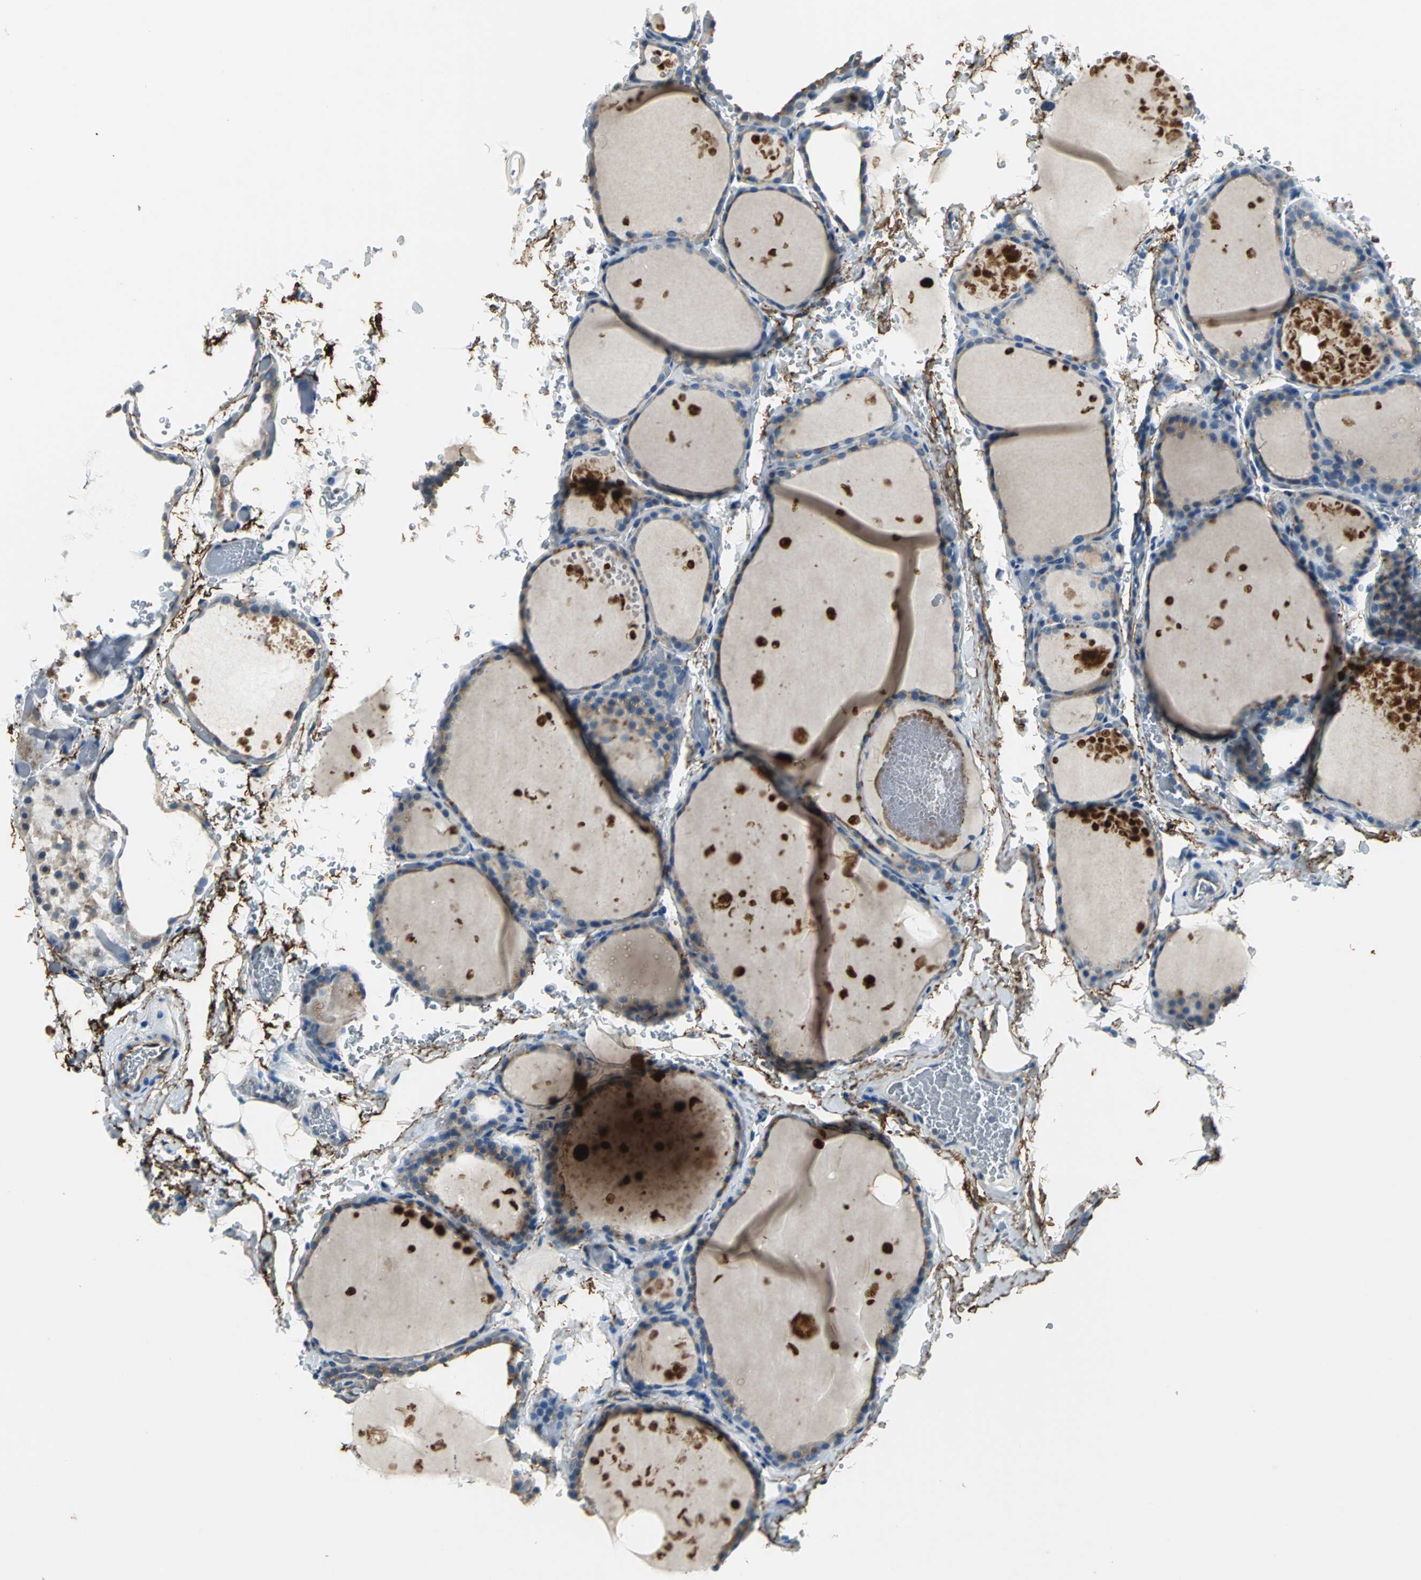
{"staining": {"intensity": "weak", "quantity": "<25%", "location": "cytoplasmic/membranous"}, "tissue": "thyroid gland", "cell_type": "Glandular cells", "image_type": "normal", "snomed": [{"axis": "morphology", "description": "Normal tissue, NOS"}, {"axis": "topography", "description": "Thyroid gland"}], "caption": "The micrograph exhibits no staining of glandular cells in benign thyroid gland.", "gene": "SLC16A7", "patient": {"sex": "male", "age": 61}}